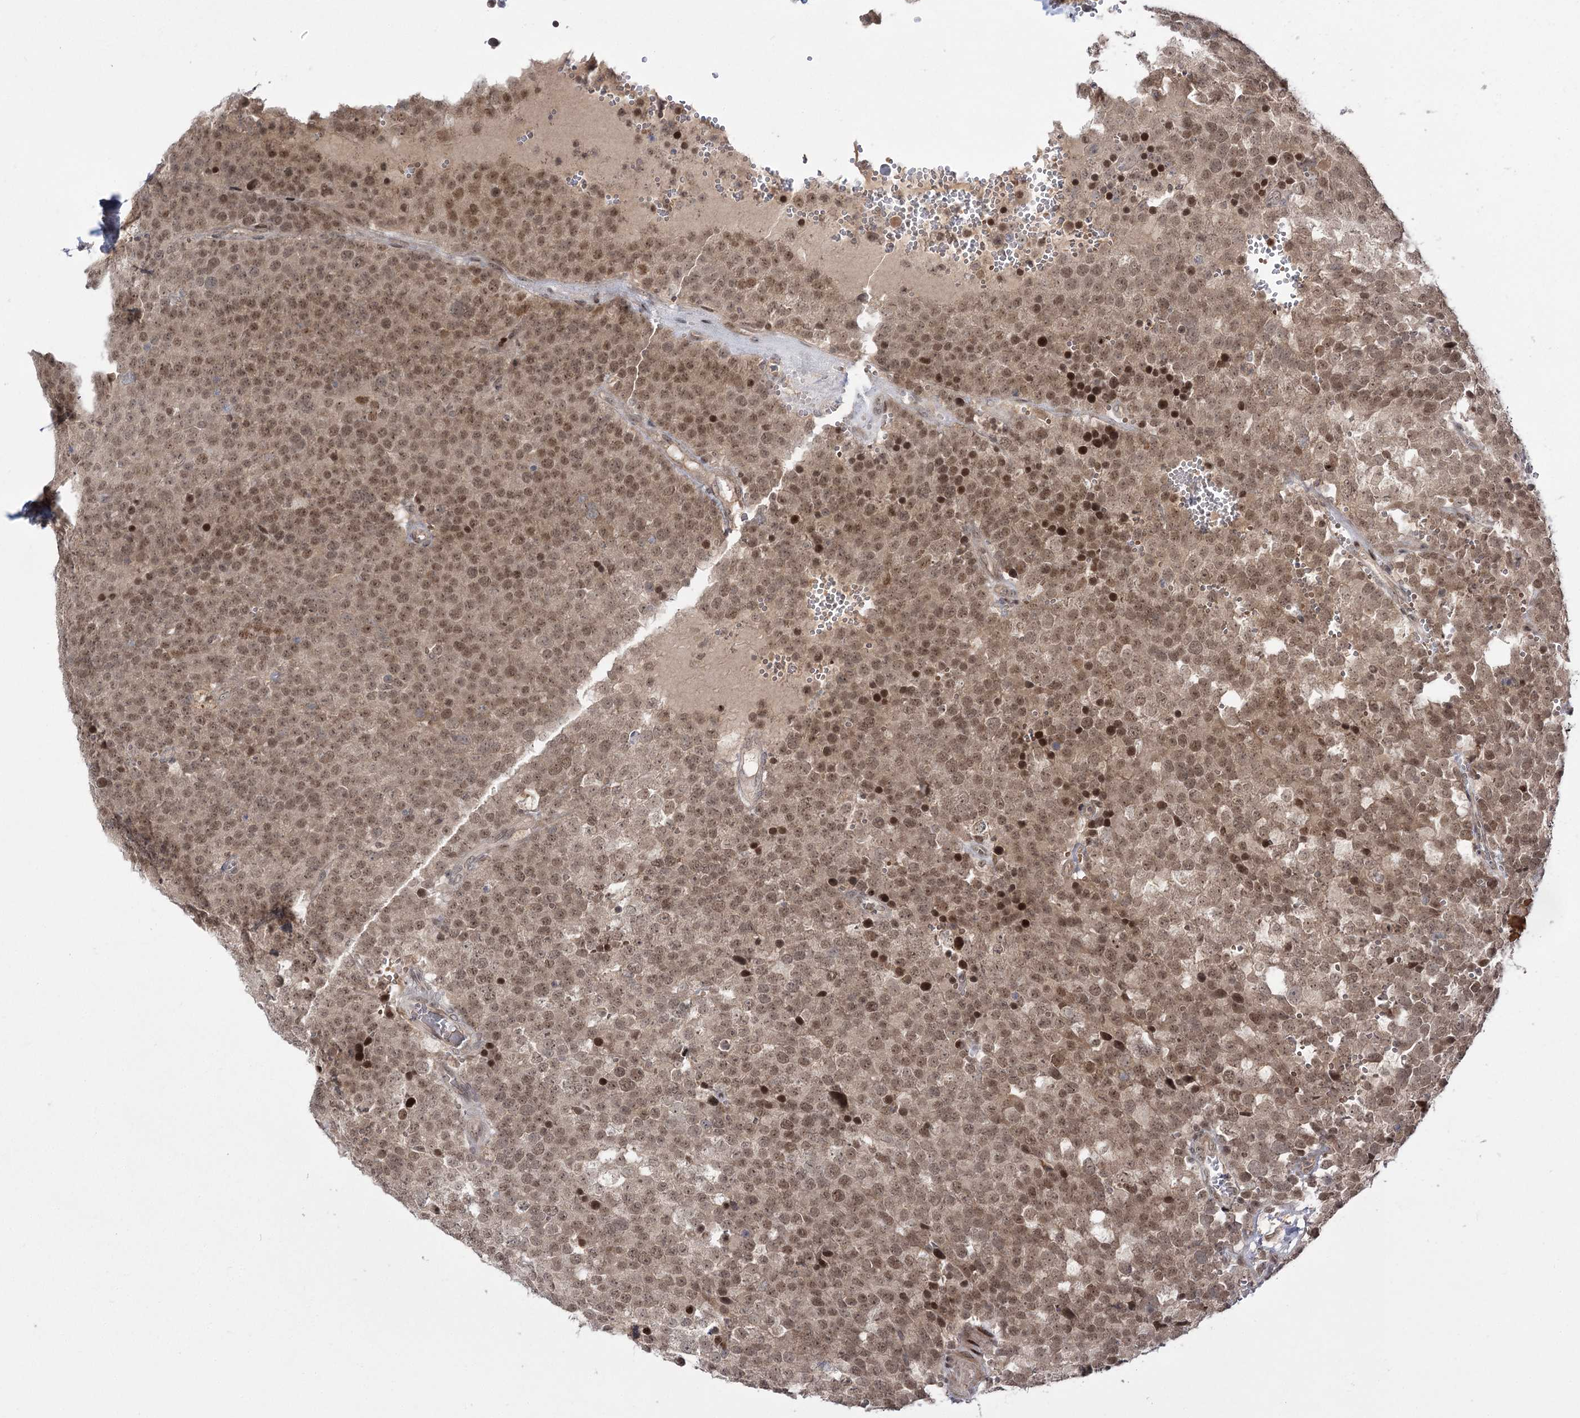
{"staining": {"intensity": "moderate", "quantity": ">75%", "location": "nuclear"}, "tissue": "testis cancer", "cell_type": "Tumor cells", "image_type": "cancer", "snomed": [{"axis": "morphology", "description": "Seminoma, NOS"}, {"axis": "topography", "description": "Testis"}], "caption": "DAB (3,3'-diaminobenzidine) immunohistochemical staining of human testis cancer (seminoma) shows moderate nuclear protein positivity in approximately >75% of tumor cells. (Stains: DAB (3,3'-diaminobenzidine) in brown, nuclei in blue, Microscopy: brightfield microscopy at high magnification).", "gene": "HELQ", "patient": {"sex": "male", "age": 71}}